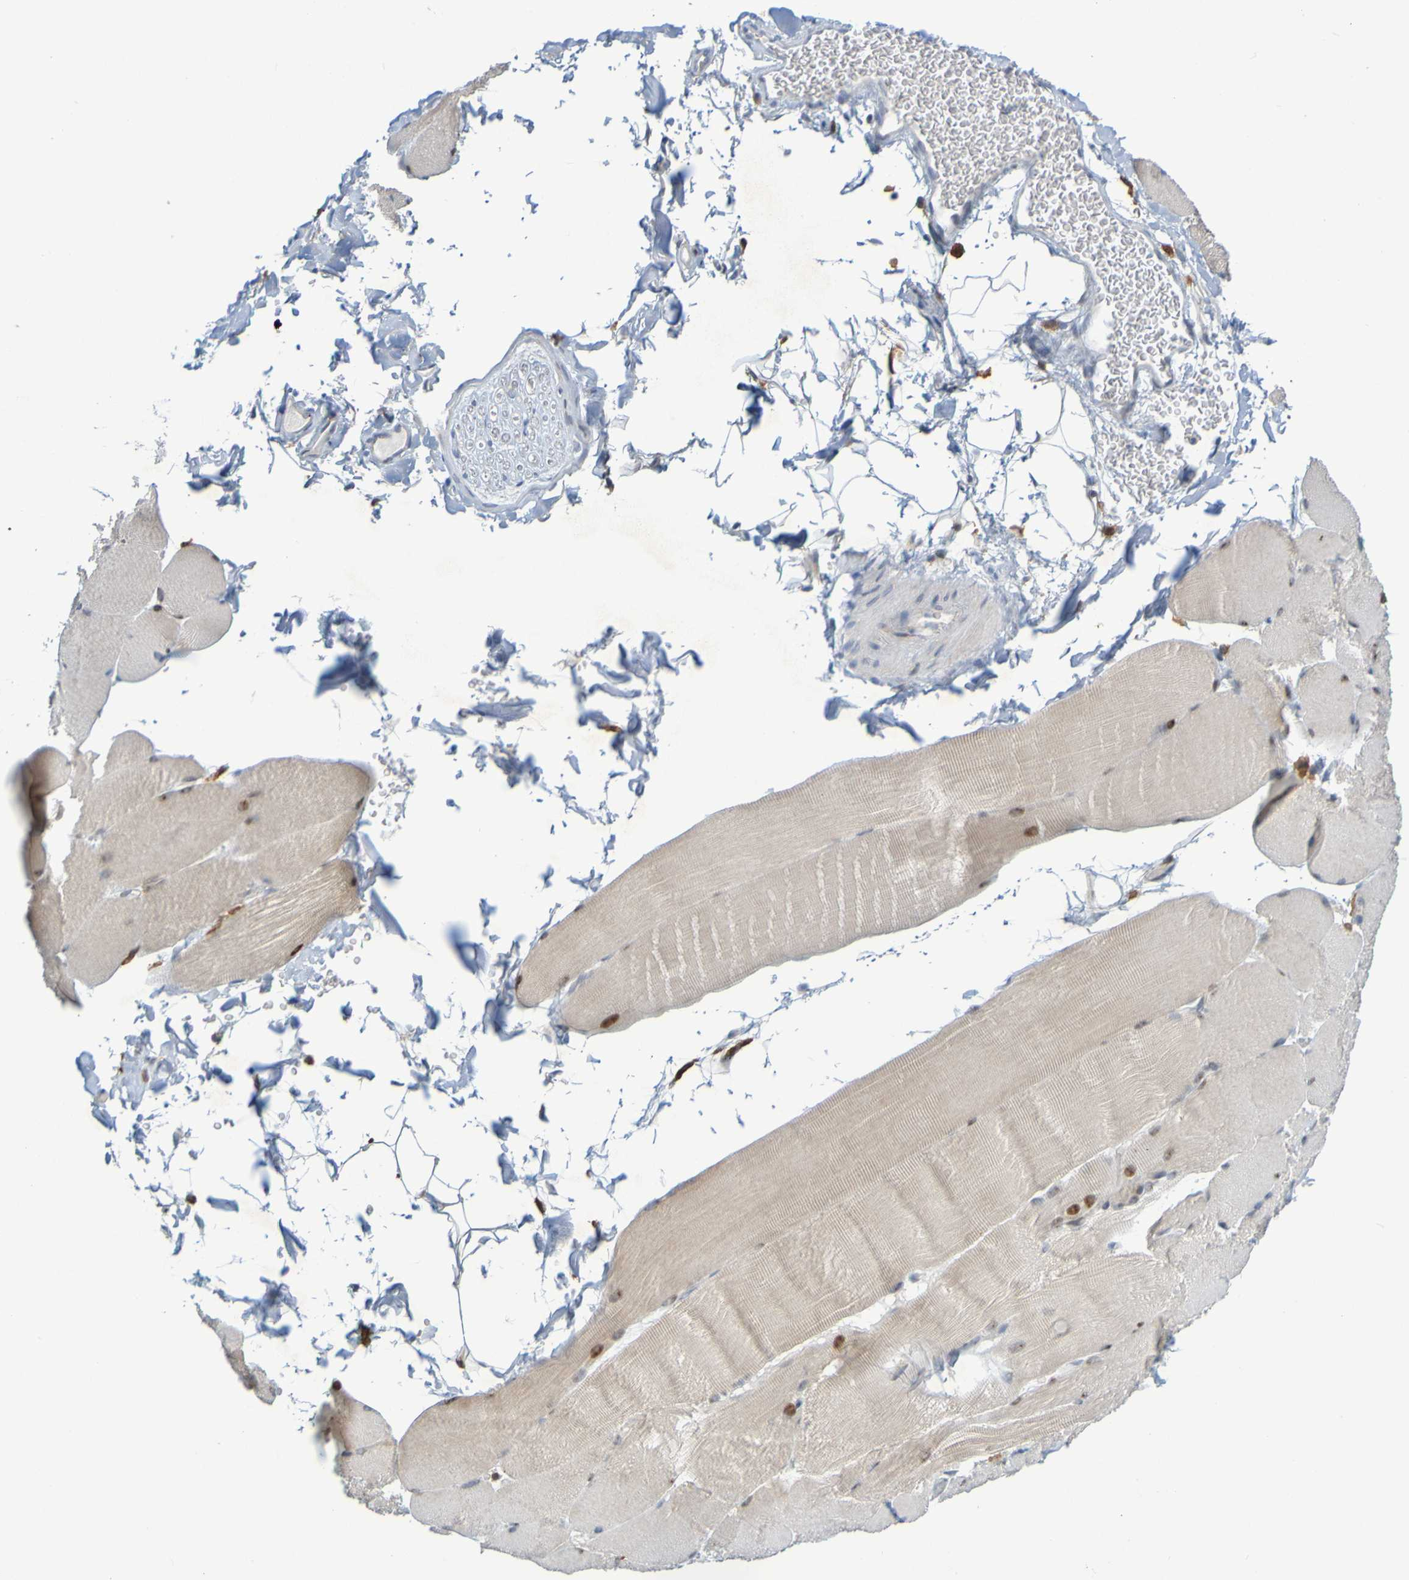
{"staining": {"intensity": "weak", "quantity": "<25%", "location": "cytoplasmic/membranous"}, "tissue": "skeletal muscle", "cell_type": "Myocytes", "image_type": "normal", "snomed": [{"axis": "morphology", "description": "Normal tissue, NOS"}, {"axis": "topography", "description": "Skin"}, {"axis": "topography", "description": "Skeletal muscle"}], "caption": "Immunohistochemistry of normal skeletal muscle exhibits no expression in myocytes.", "gene": "LILRB5", "patient": {"sex": "male", "age": 83}}